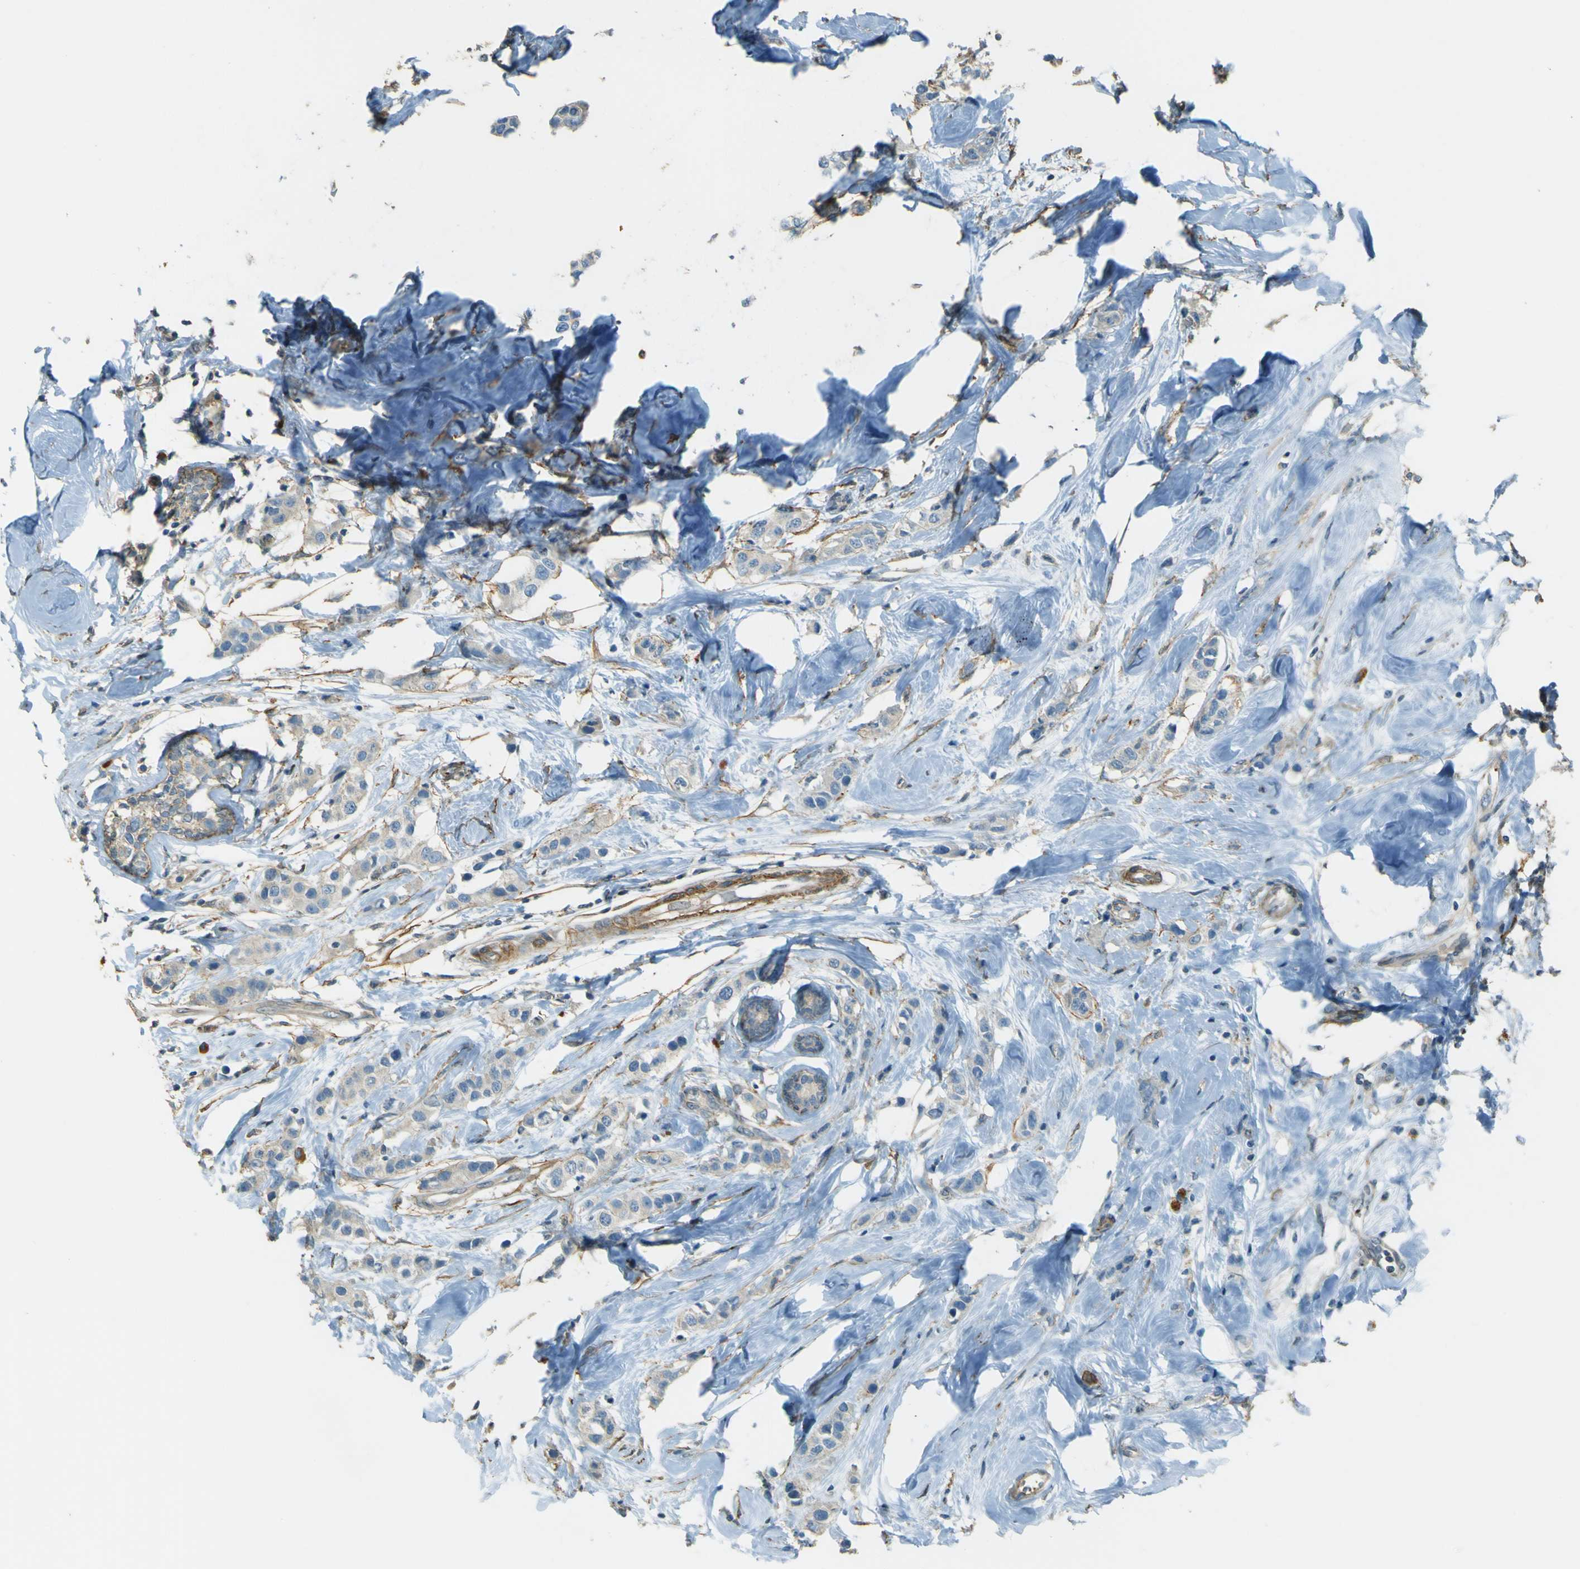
{"staining": {"intensity": "weak", "quantity": "<25%", "location": "cytoplasmic/membranous"}, "tissue": "breast cancer", "cell_type": "Tumor cells", "image_type": "cancer", "snomed": [{"axis": "morphology", "description": "Normal tissue, NOS"}, {"axis": "morphology", "description": "Duct carcinoma"}, {"axis": "topography", "description": "Breast"}], "caption": "The histopathology image exhibits no significant staining in tumor cells of breast cancer (infiltrating ductal carcinoma).", "gene": "NEXN", "patient": {"sex": "female", "age": 50}}